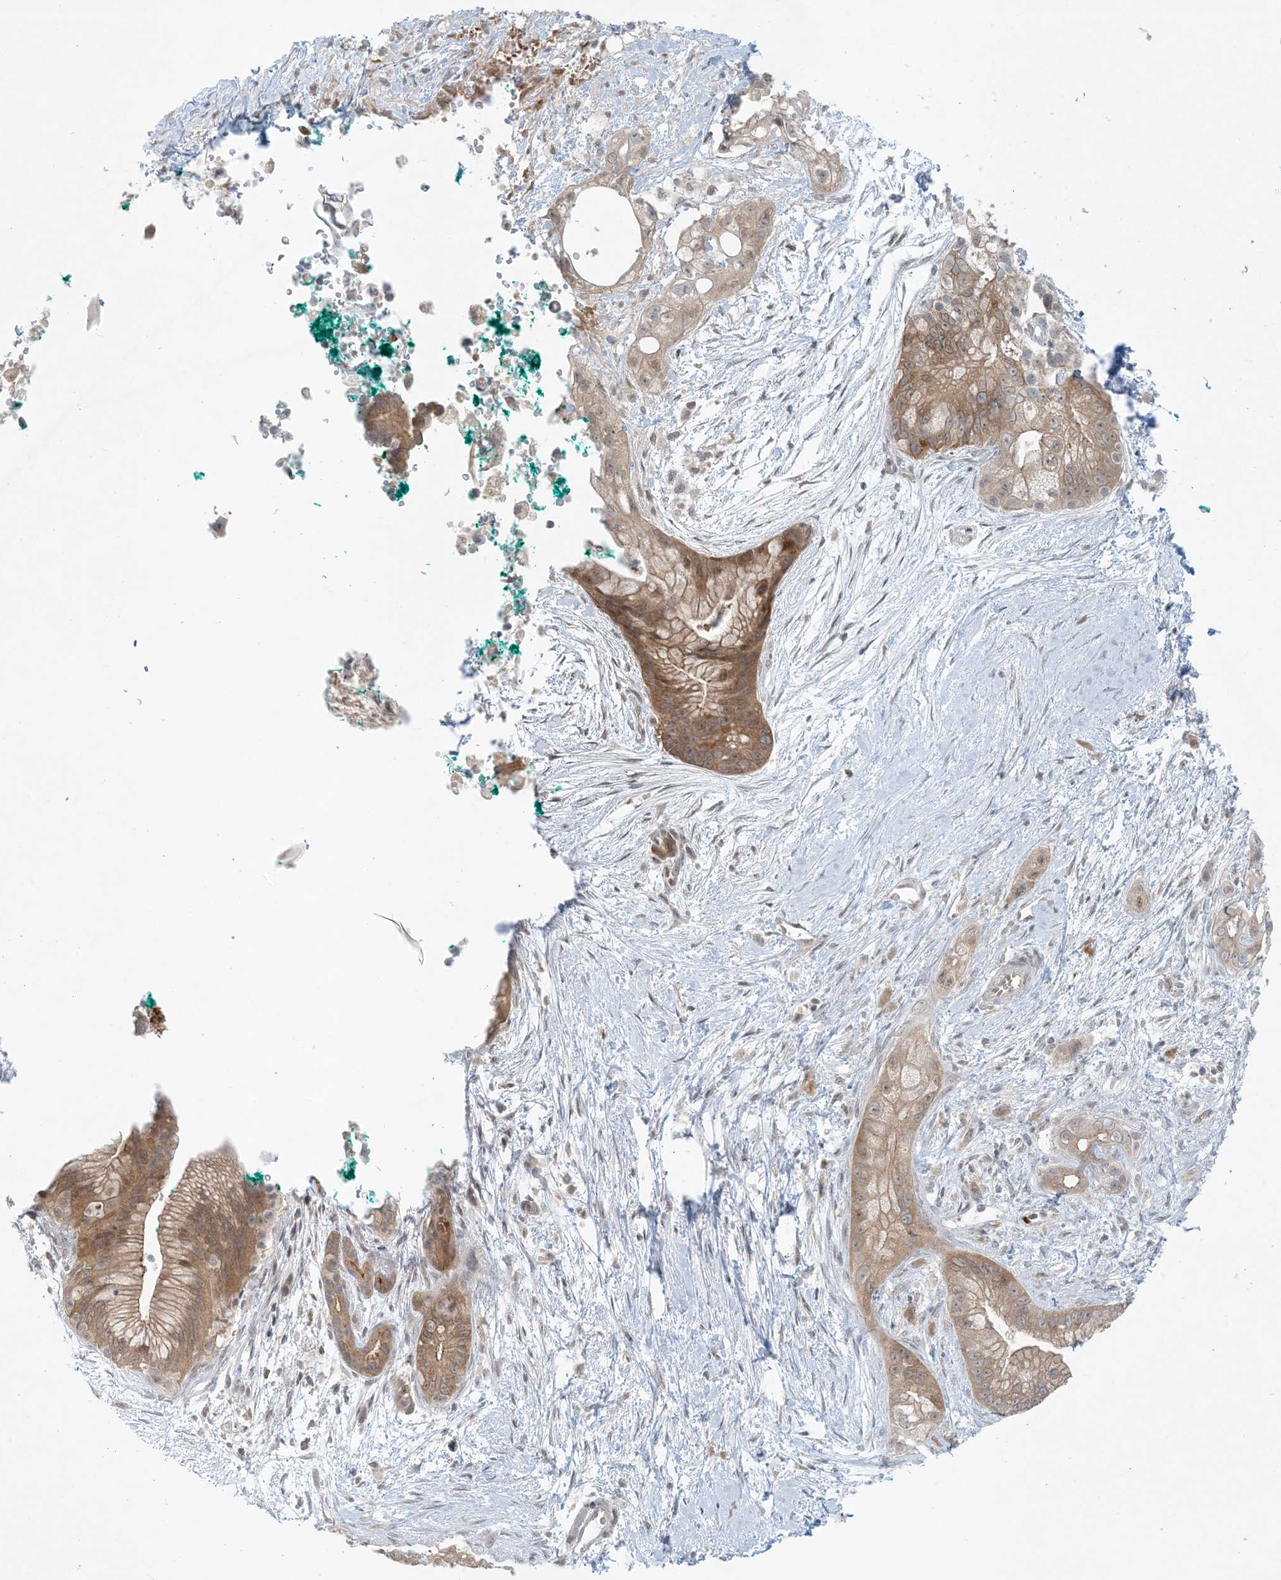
{"staining": {"intensity": "moderate", "quantity": ">75%", "location": "cytoplasmic/membranous"}, "tissue": "pancreatic cancer", "cell_type": "Tumor cells", "image_type": "cancer", "snomed": [{"axis": "morphology", "description": "Adenocarcinoma, NOS"}, {"axis": "topography", "description": "Pancreas"}], "caption": "Protein expression analysis of human pancreatic cancer reveals moderate cytoplasmic/membranous positivity in approximately >75% of tumor cells. Immunohistochemistry stains the protein of interest in brown and the nuclei are stained blue.", "gene": "OBI1", "patient": {"sex": "male", "age": 53}}